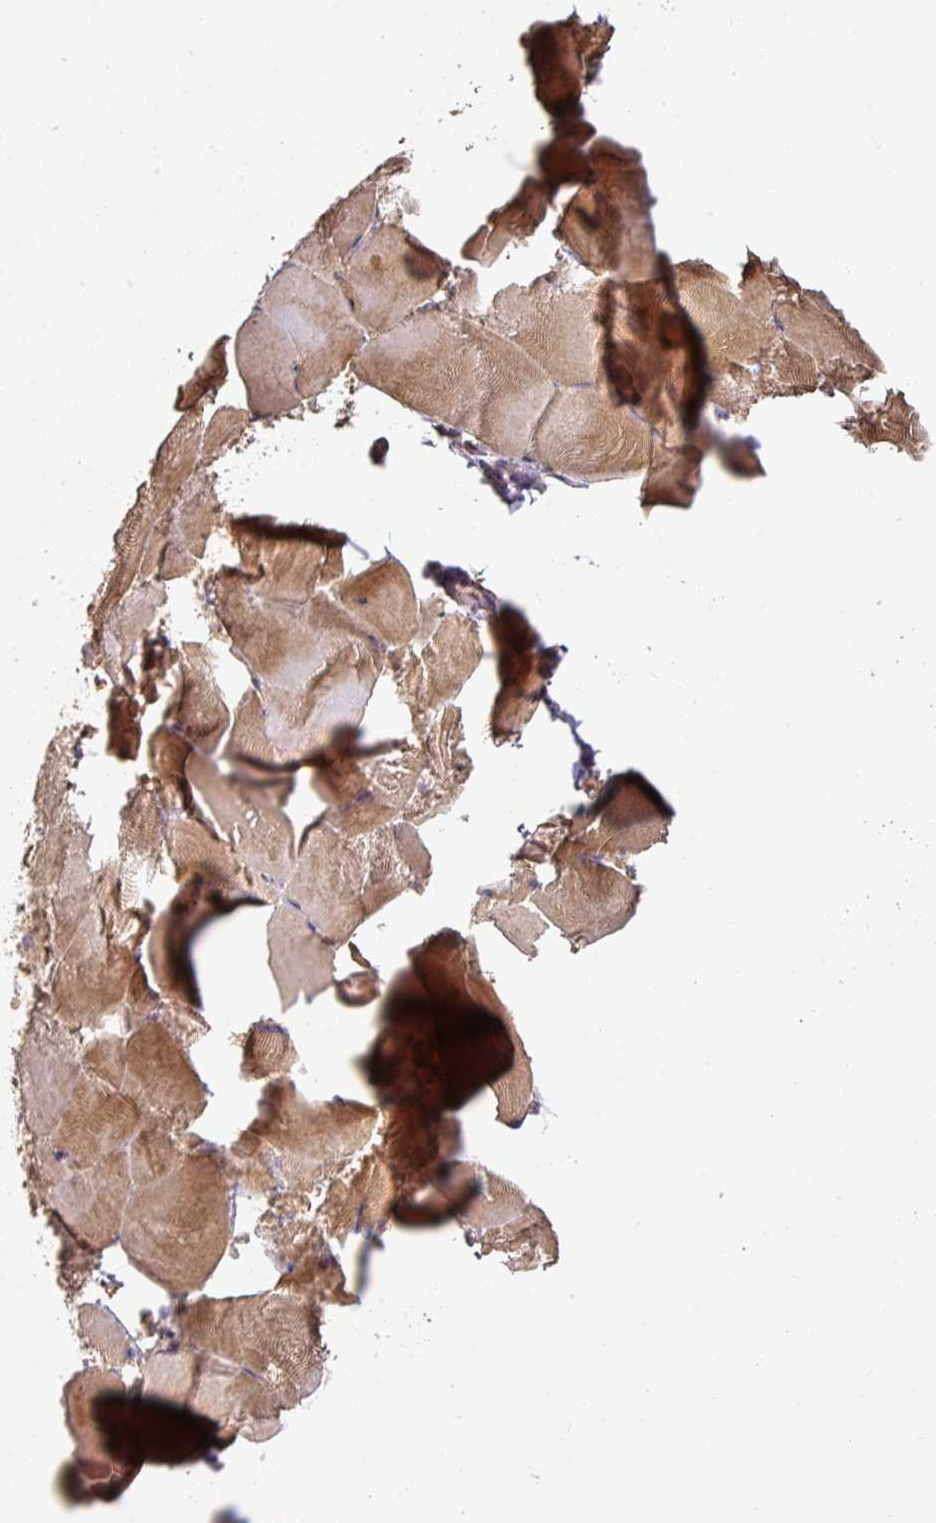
{"staining": {"intensity": "weak", "quantity": "25%-75%", "location": "cytoplasmic/membranous"}, "tissue": "skeletal muscle", "cell_type": "Myocytes", "image_type": "normal", "snomed": [{"axis": "morphology", "description": "Normal tissue, NOS"}, {"axis": "topography", "description": "Skeletal muscle"}], "caption": "DAB immunohistochemical staining of normal skeletal muscle demonstrates weak cytoplasmic/membranous protein positivity in about 25%-75% of myocytes.", "gene": "ACVR2B", "patient": {"sex": "female", "age": 64}}